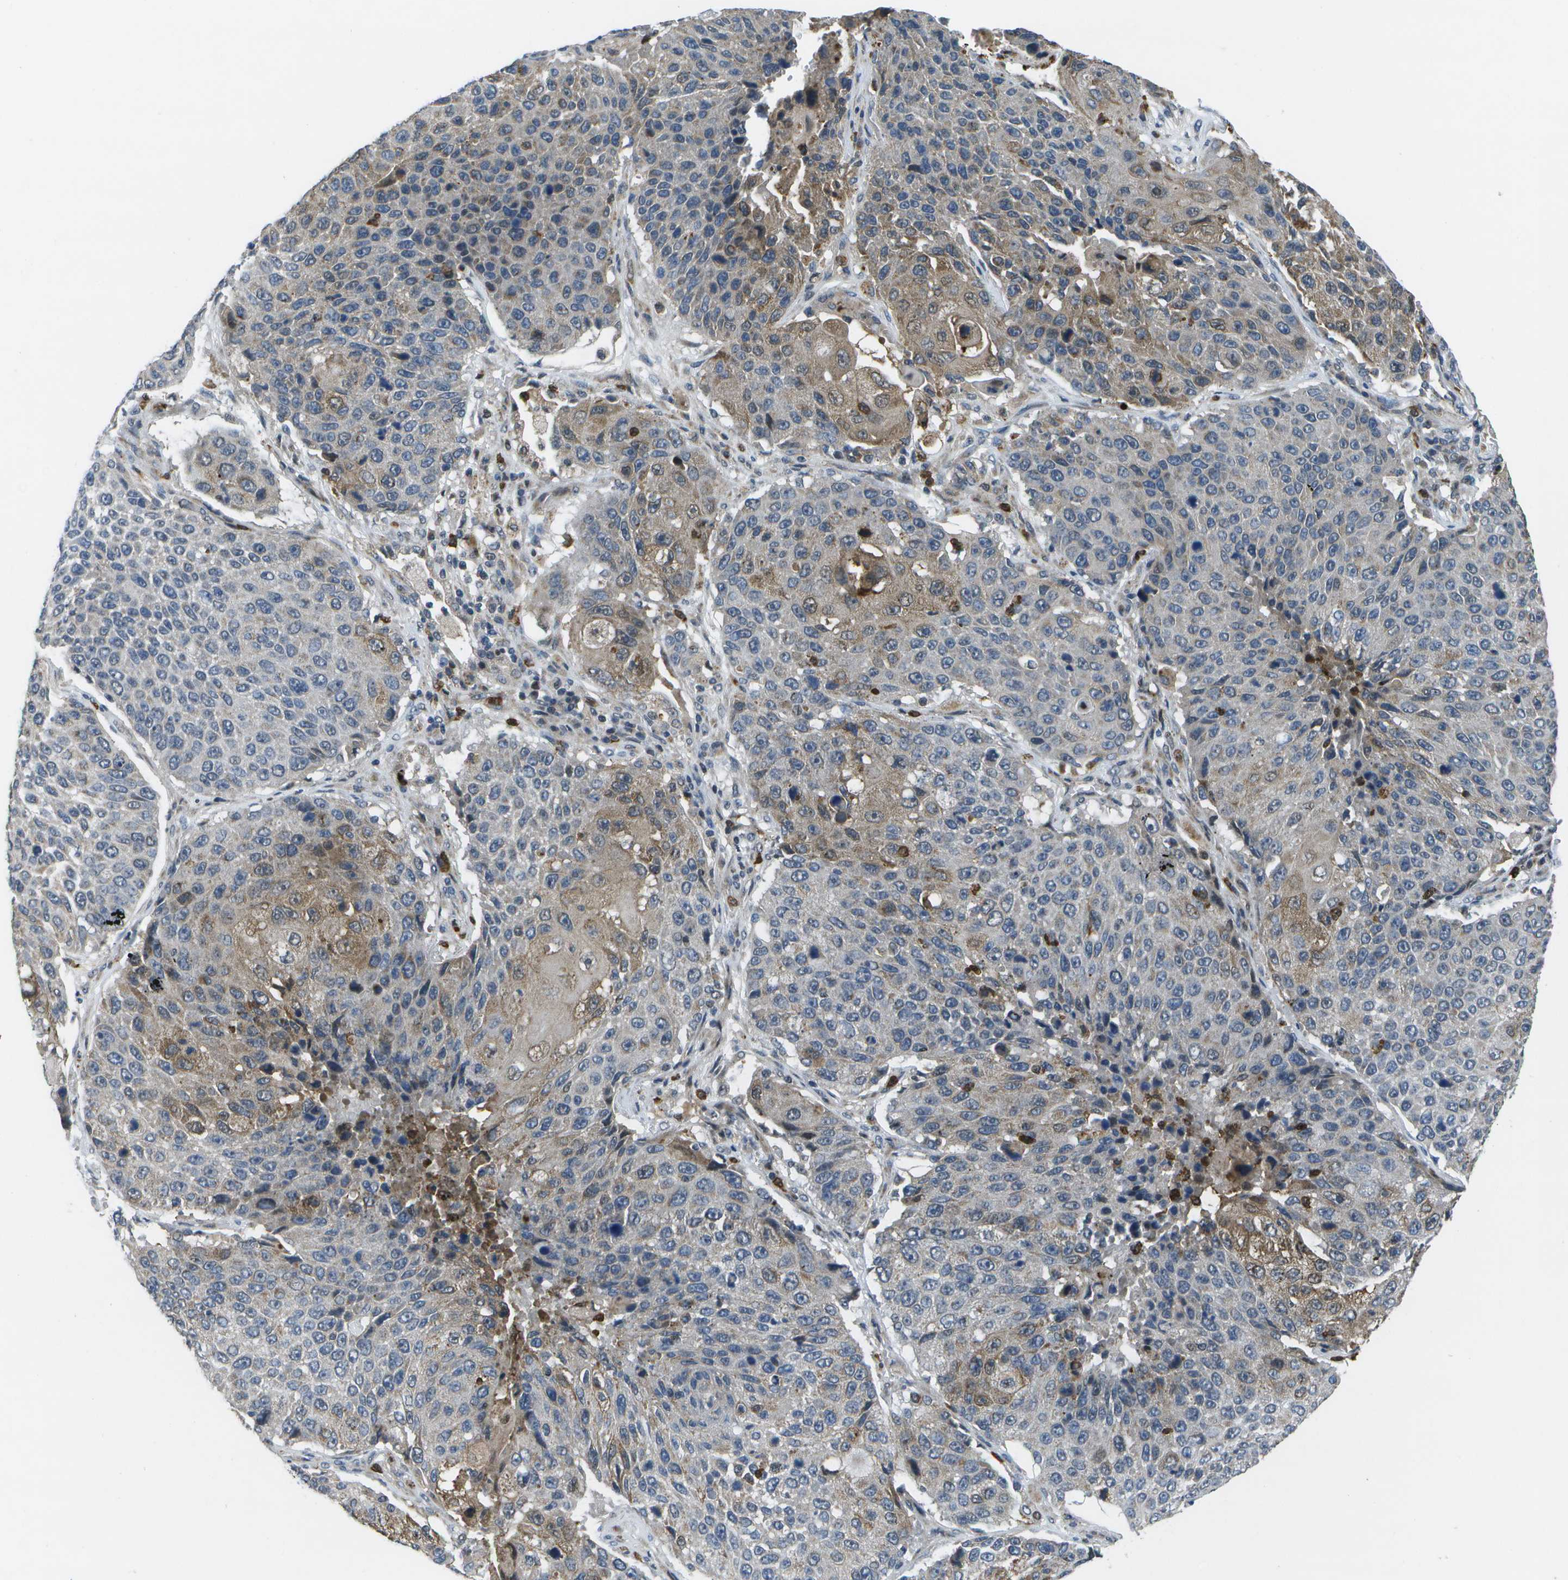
{"staining": {"intensity": "weak", "quantity": "<25%", "location": "cytoplasmic/membranous"}, "tissue": "lung cancer", "cell_type": "Tumor cells", "image_type": "cancer", "snomed": [{"axis": "morphology", "description": "Squamous cell carcinoma, NOS"}, {"axis": "topography", "description": "Lung"}], "caption": "Immunohistochemistry (IHC) histopathology image of neoplastic tissue: human lung cancer (squamous cell carcinoma) stained with DAB (3,3'-diaminobenzidine) exhibits no significant protein positivity in tumor cells.", "gene": "GALNT15", "patient": {"sex": "male", "age": 61}}